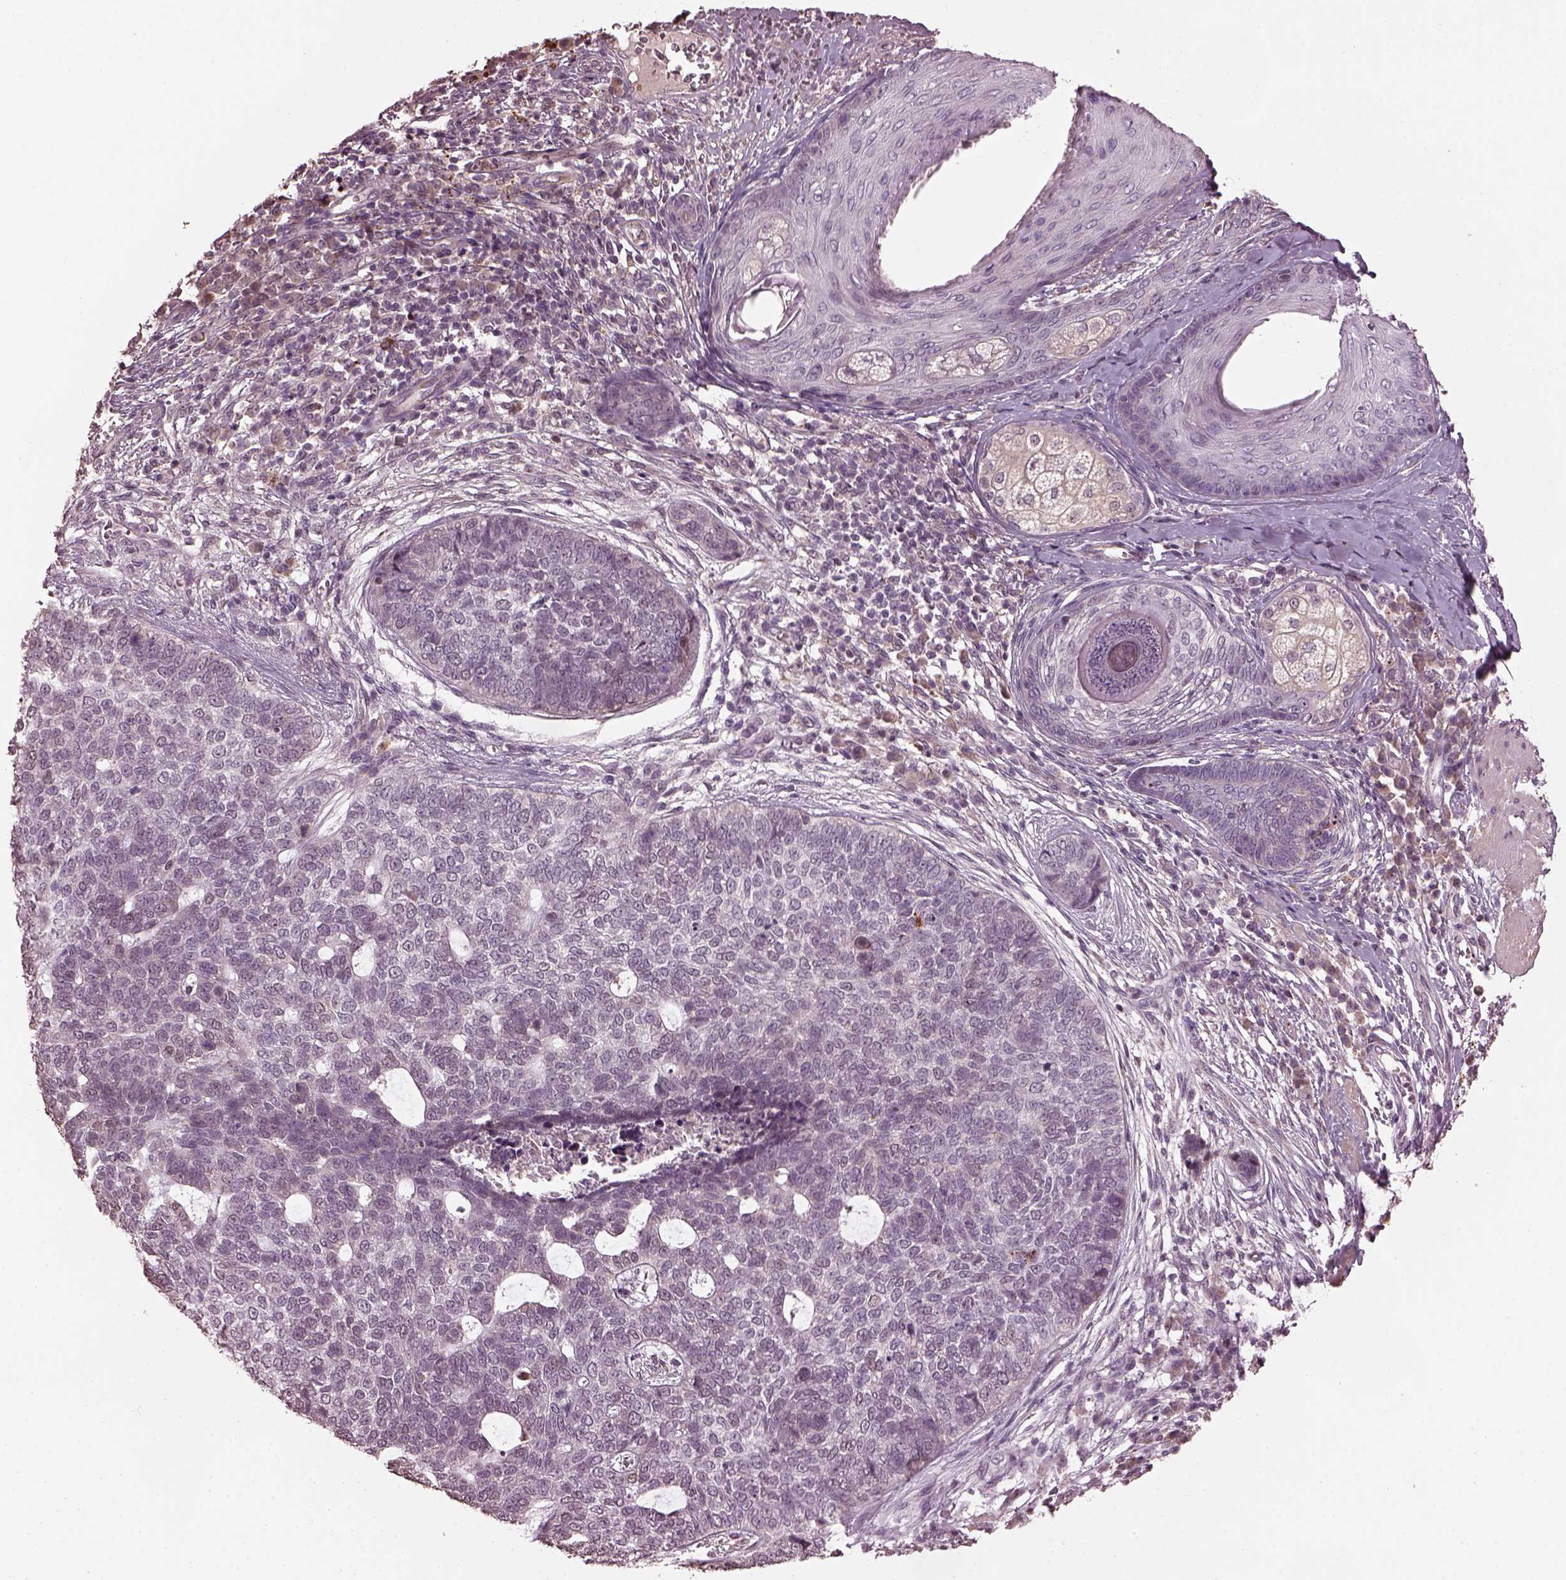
{"staining": {"intensity": "negative", "quantity": "none", "location": "none"}, "tissue": "skin cancer", "cell_type": "Tumor cells", "image_type": "cancer", "snomed": [{"axis": "morphology", "description": "Basal cell carcinoma"}, {"axis": "topography", "description": "Skin"}], "caption": "This is an immunohistochemistry (IHC) micrograph of human skin cancer. There is no expression in tumor cells.", "gene": "RUFY3", "patient": {"sex": "female", "age": 69}}